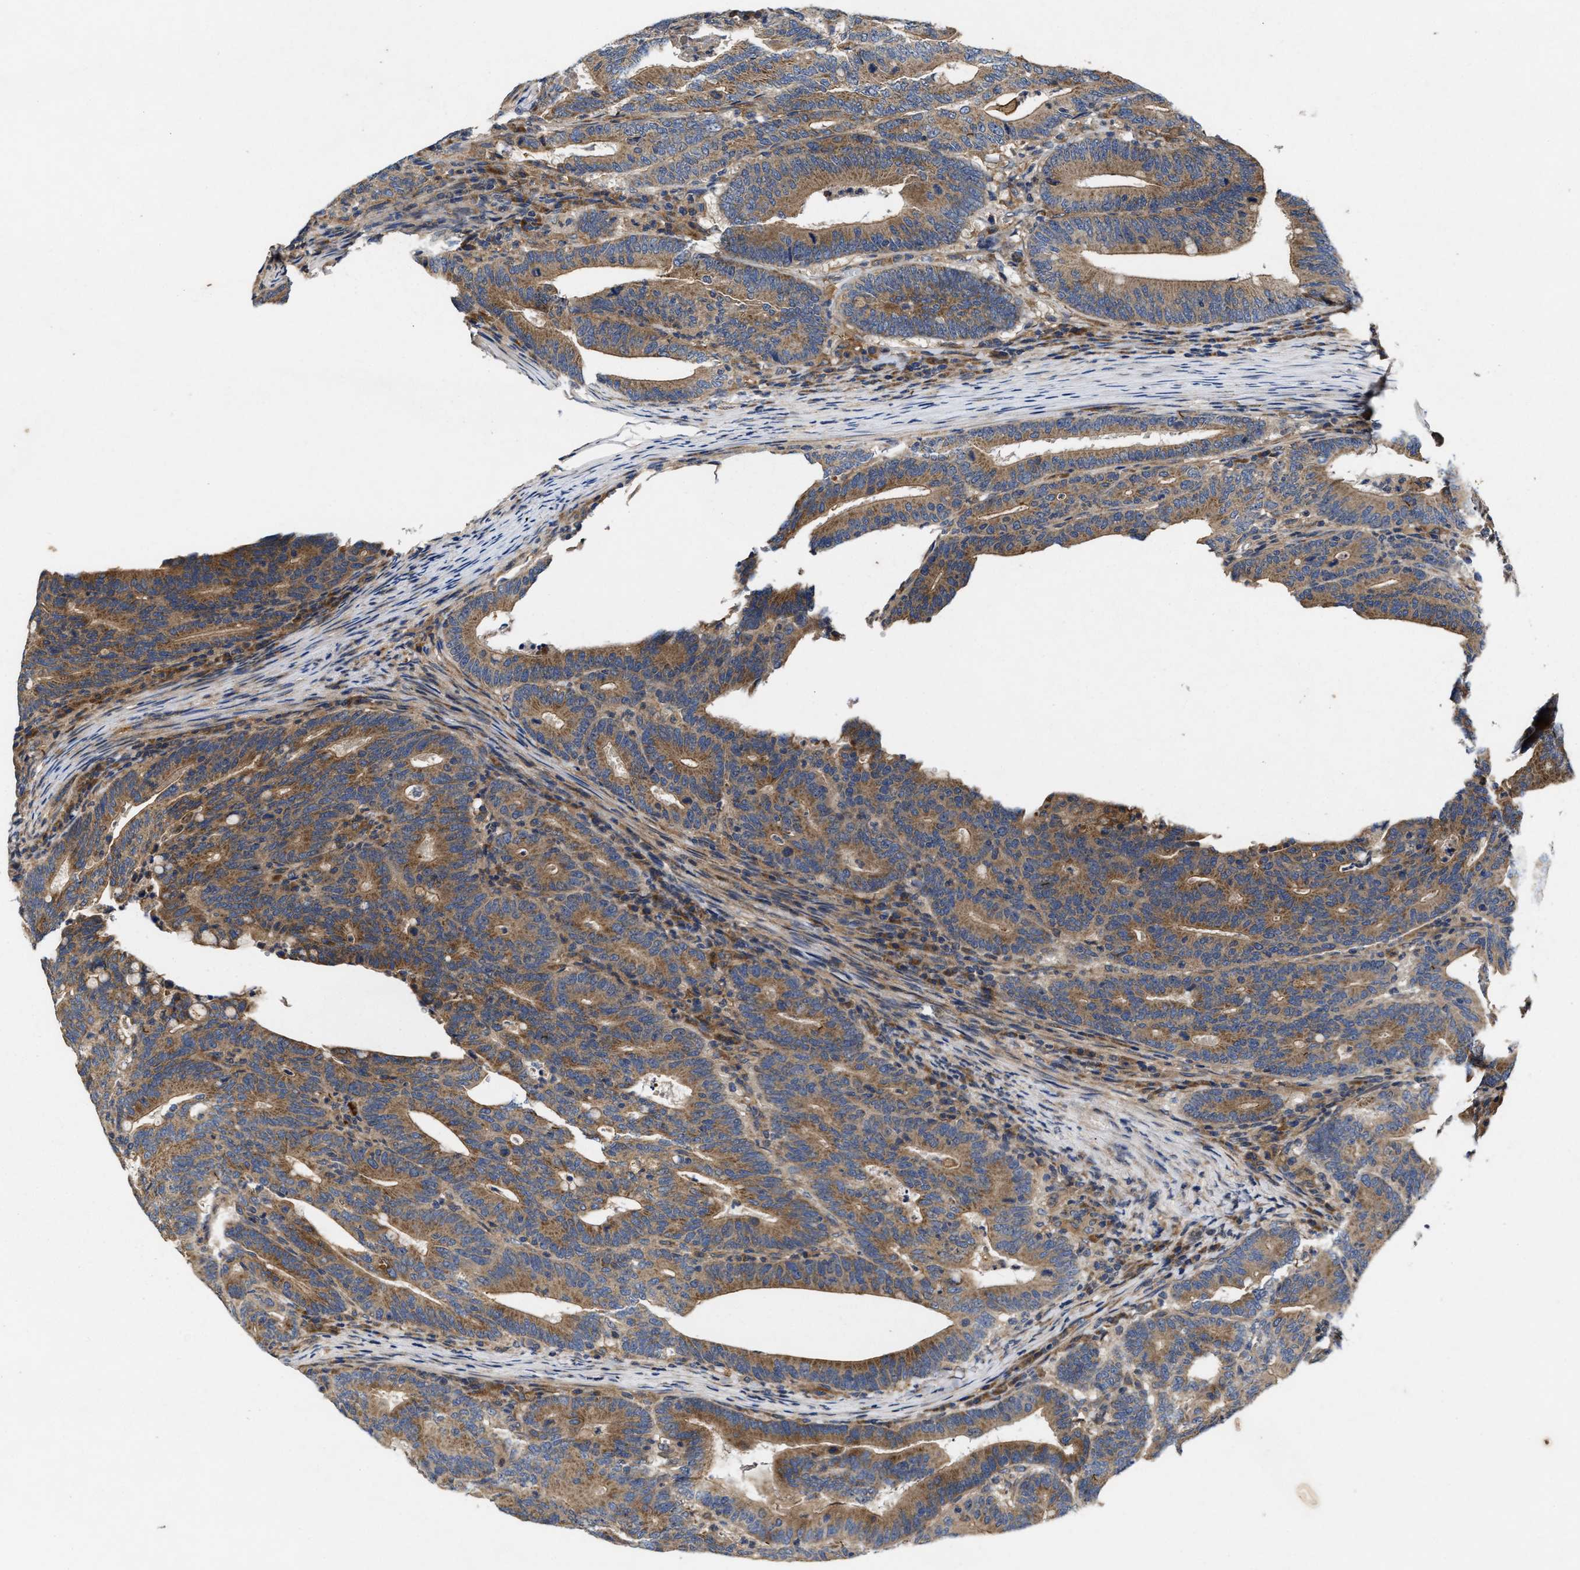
{"staining": {"intensity": "moderate", "quantity": ">75%", "location": "cytoplasmic/membranous"}, "tissue": "colorectal cancer", "cell_type": "Tumor cells", "image_type": "cancer", "snomed": [{"axis": "morphology", "description": "Adenocarcinoma, NOS"}, {"axis": "topography", "description": "Colon"}], "caption": "Protein staining of colorectal cancer tissue demonstrates moderate cytoplasmic/membranous expression in about >75% of tumor cells.", "gene": "EFNA4", "patient": {"sex": "female", "age": 66}}